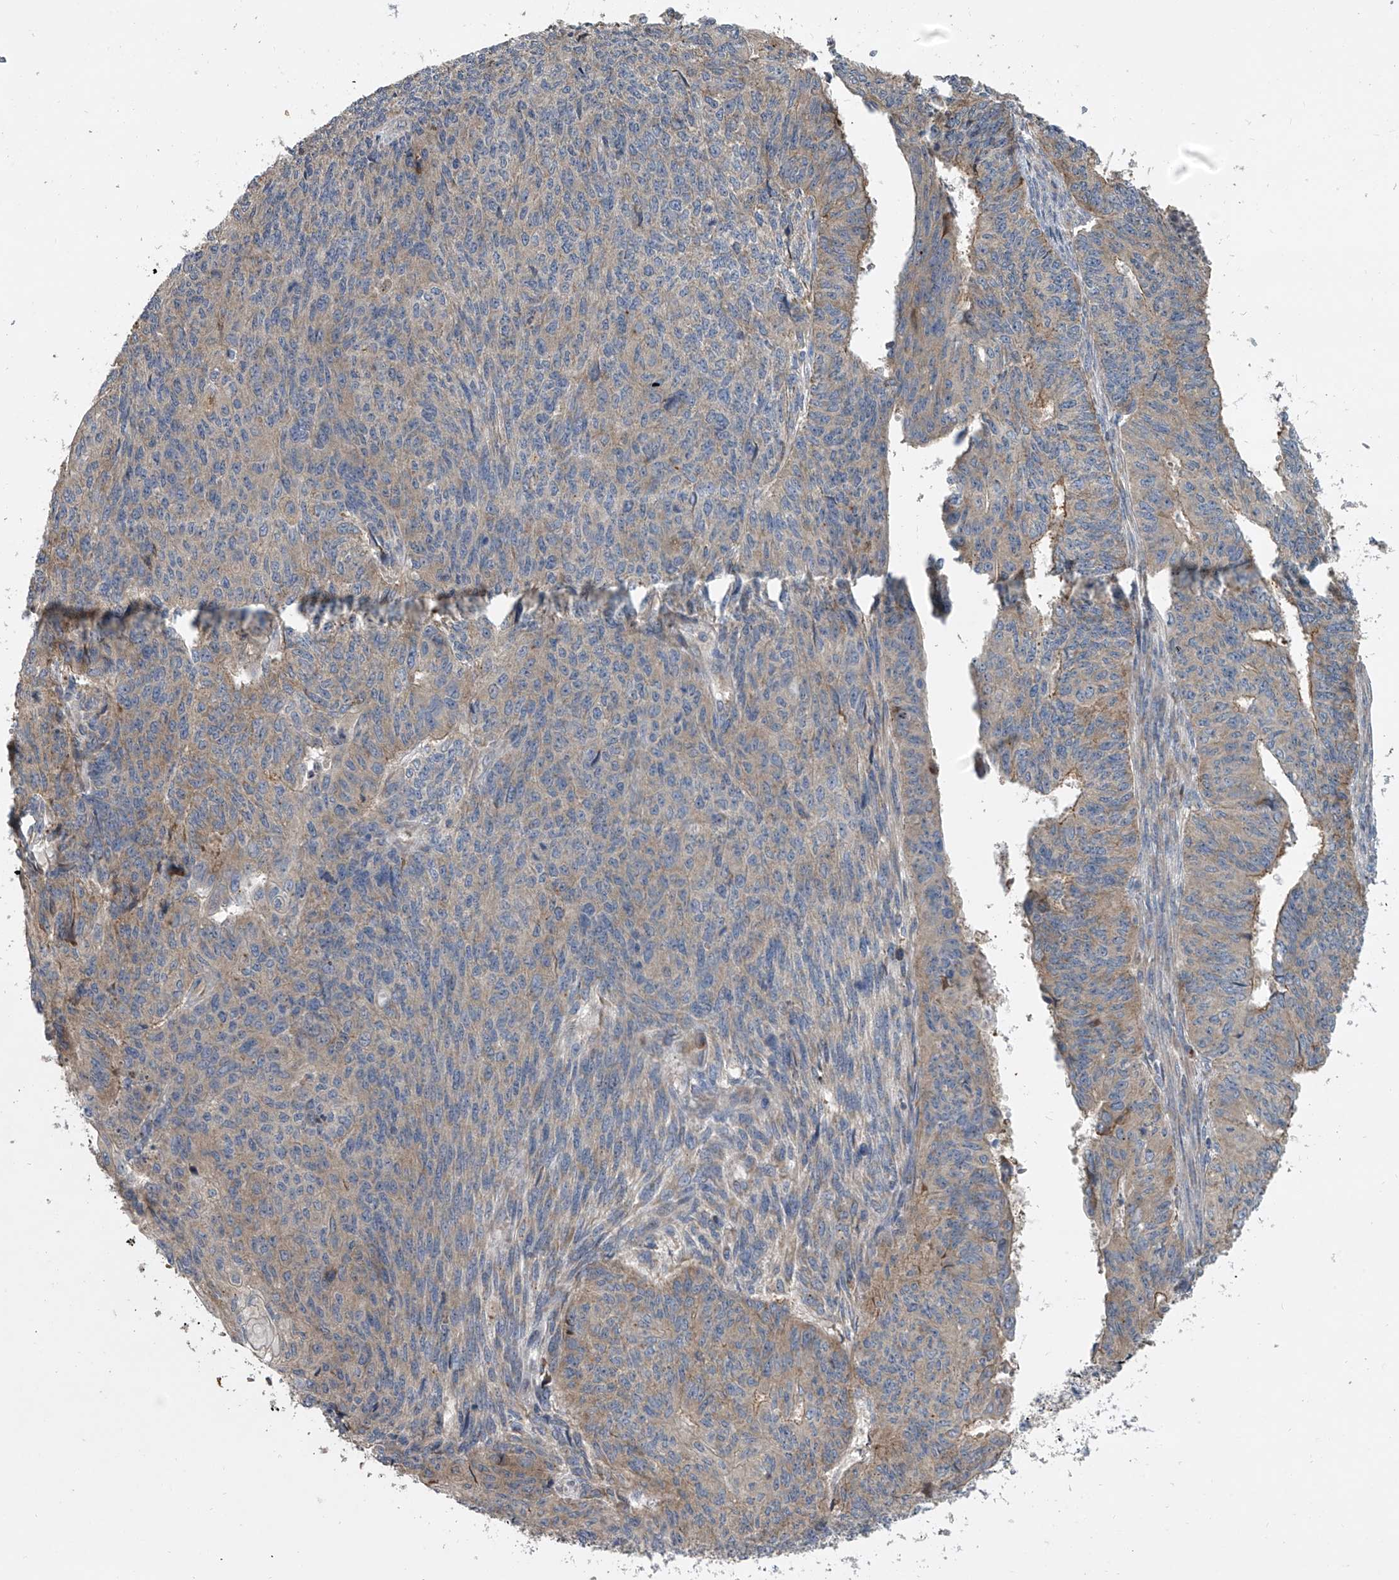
{"staining": {"intensity": "moderate", "quantity": "<25%", "location": "cytoplasmic/membranous"}, "tissue": "endometrial cancer", "cell_type": "Tumor cells", "image_type": "cancer", "snomed": [{"axis": "morphology", "description": "Adenocarcinoma, NOS"}, {"axis": "topography", "description": "Endometrium"}], "caption": "A photomicrograph of human endometrial cancer stained for a protein reveals moderate cytoplasmic/membranous brown staining in tumor cells.", "gene": "DOCK9", "patient": {"sex": "female", "age": 32}}